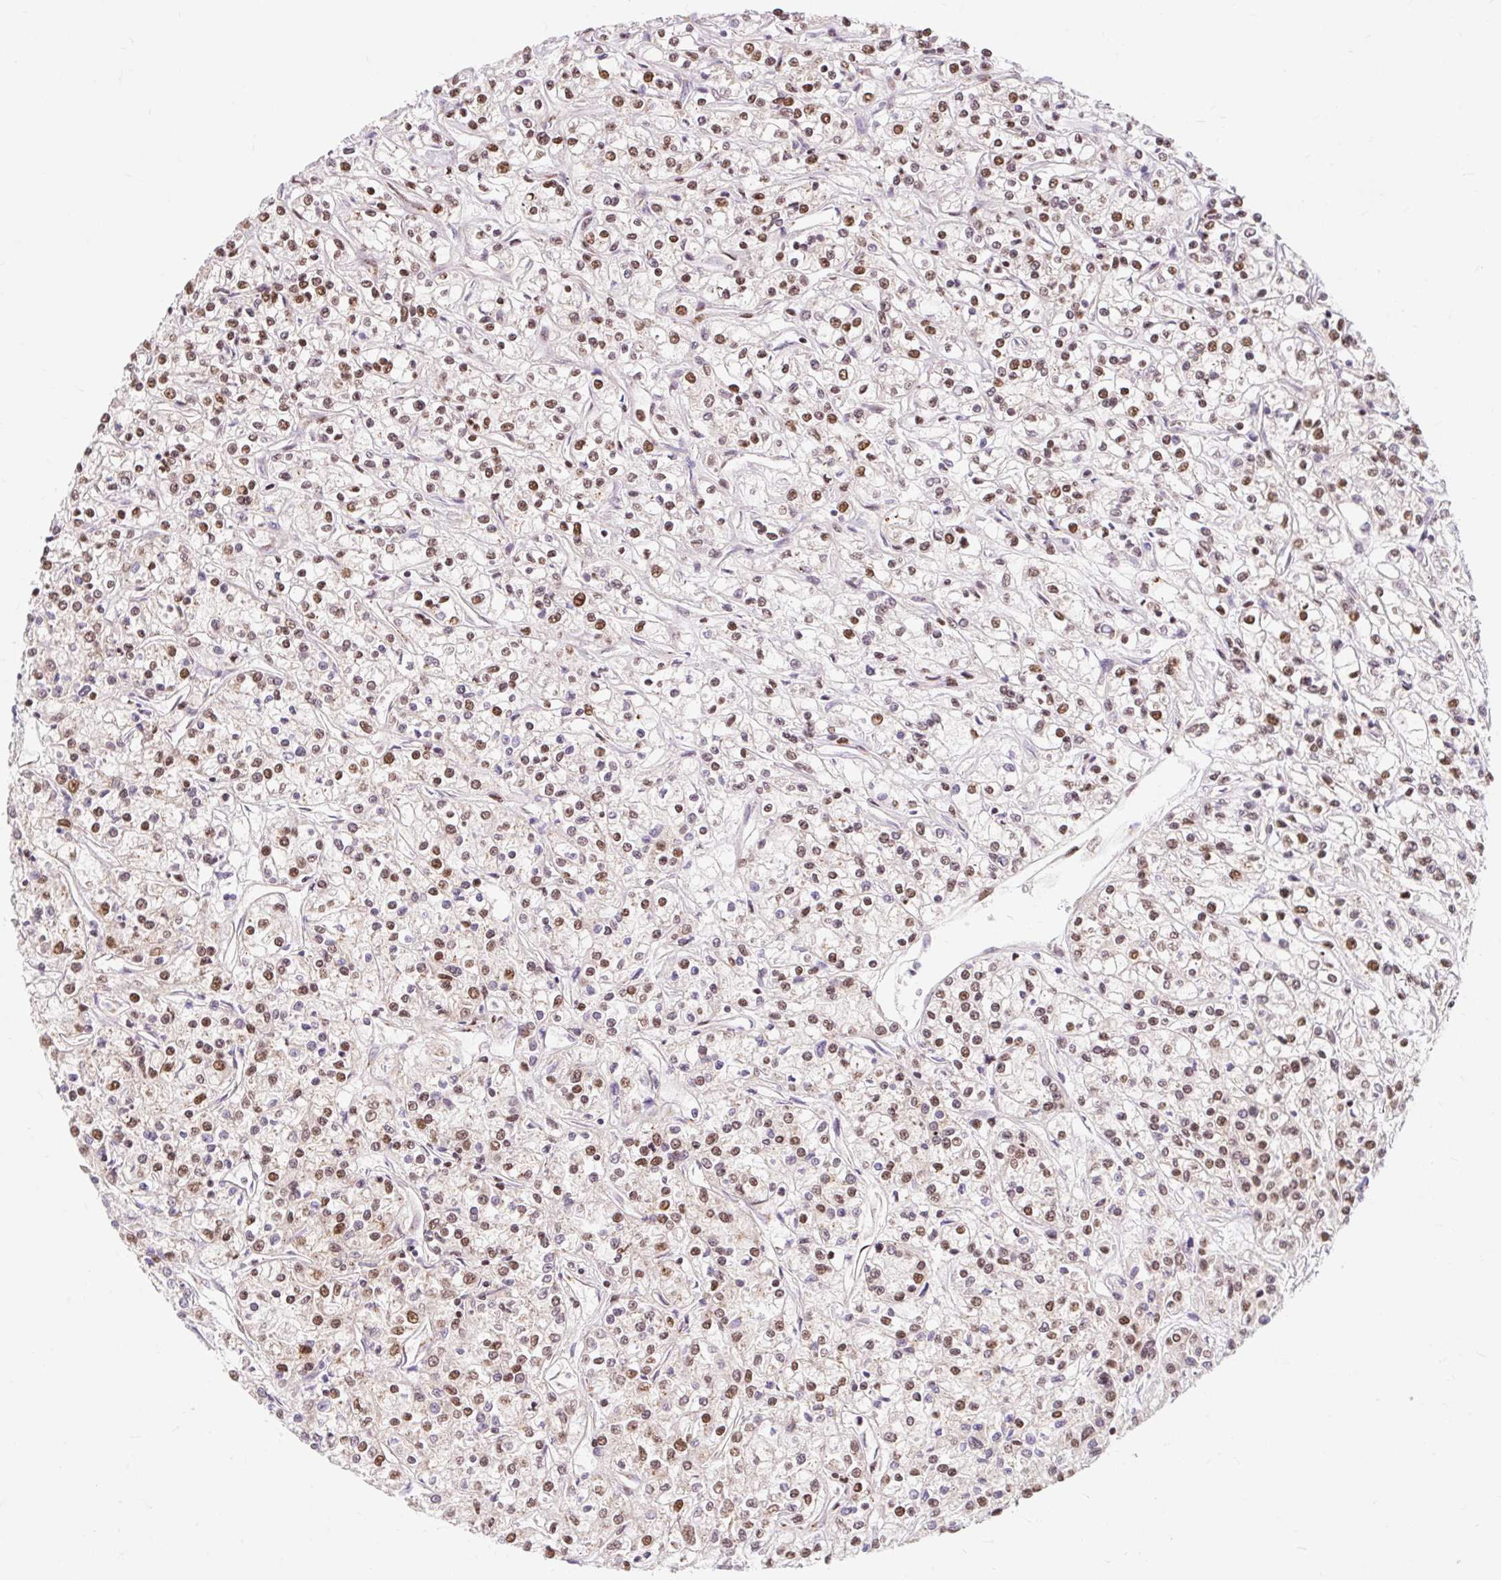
{"staining": {"intensity": "moderate", "quantity": ">75%", "location": "nuclear"}, "tissue": "renal cancer", "cell_type": "Tumor cells", "image_type": "cancer", "snomed": [{"axis": "morphology", "description": "Adenocarcinoma, NOS"}, {"axis": "topography", "description": "Kidney"}], "caption": "High-magnification brightfield microscopy of adenocarcinoma (renal) stained with DAB (3,3'-diaminobenzidine) (brown) and counterstained with hematoxylin (blue). tumor cells exhibit moderate nuclear positivity is identified in approximately>75% of cells. (brown staining indicates protein expression, while blue staining denotes nuclei).", "gene": "BICRA", "patient": {"sex": "female", "age": 59}}